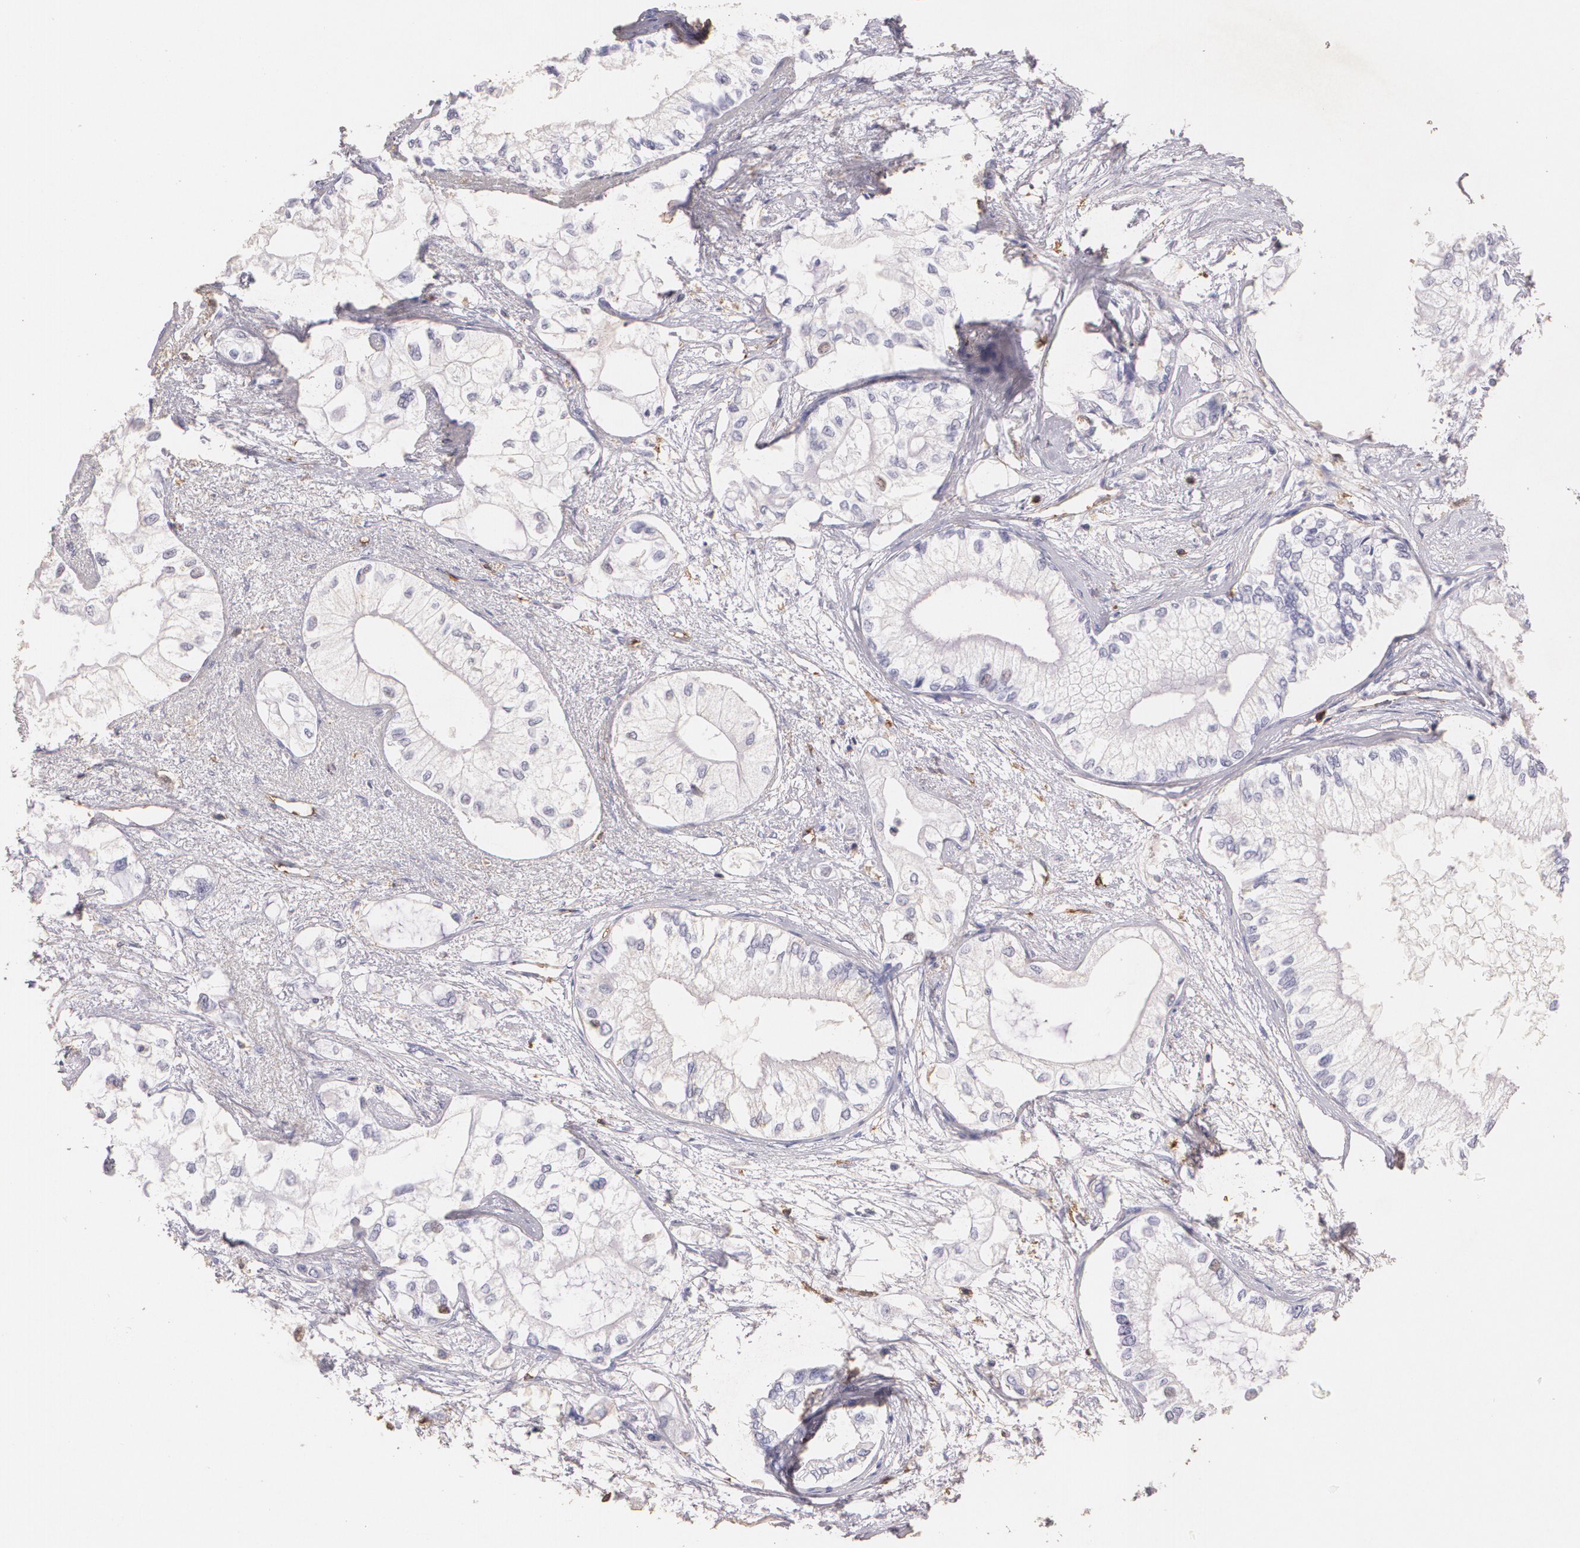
{"staining": {"intensity": "negative", "quantity": "none", "location": "none"}, "tissue": "pancreatic cancer", "cell_type": "Tumor cells", "image_type": "cancer", "snomed": [{"axis": "morphology", "description": "Adenocarcinoma, NOS"}, {"axis": "topography", "description": "Pancreas"}], "caption": "Immunohistochemical staining of human pancreatic cancer (adenocarcinoma) shows no significant staining in tumor cells.", "gene": "TGFBR1", "patient": {"sex": "male", "age": 79}}